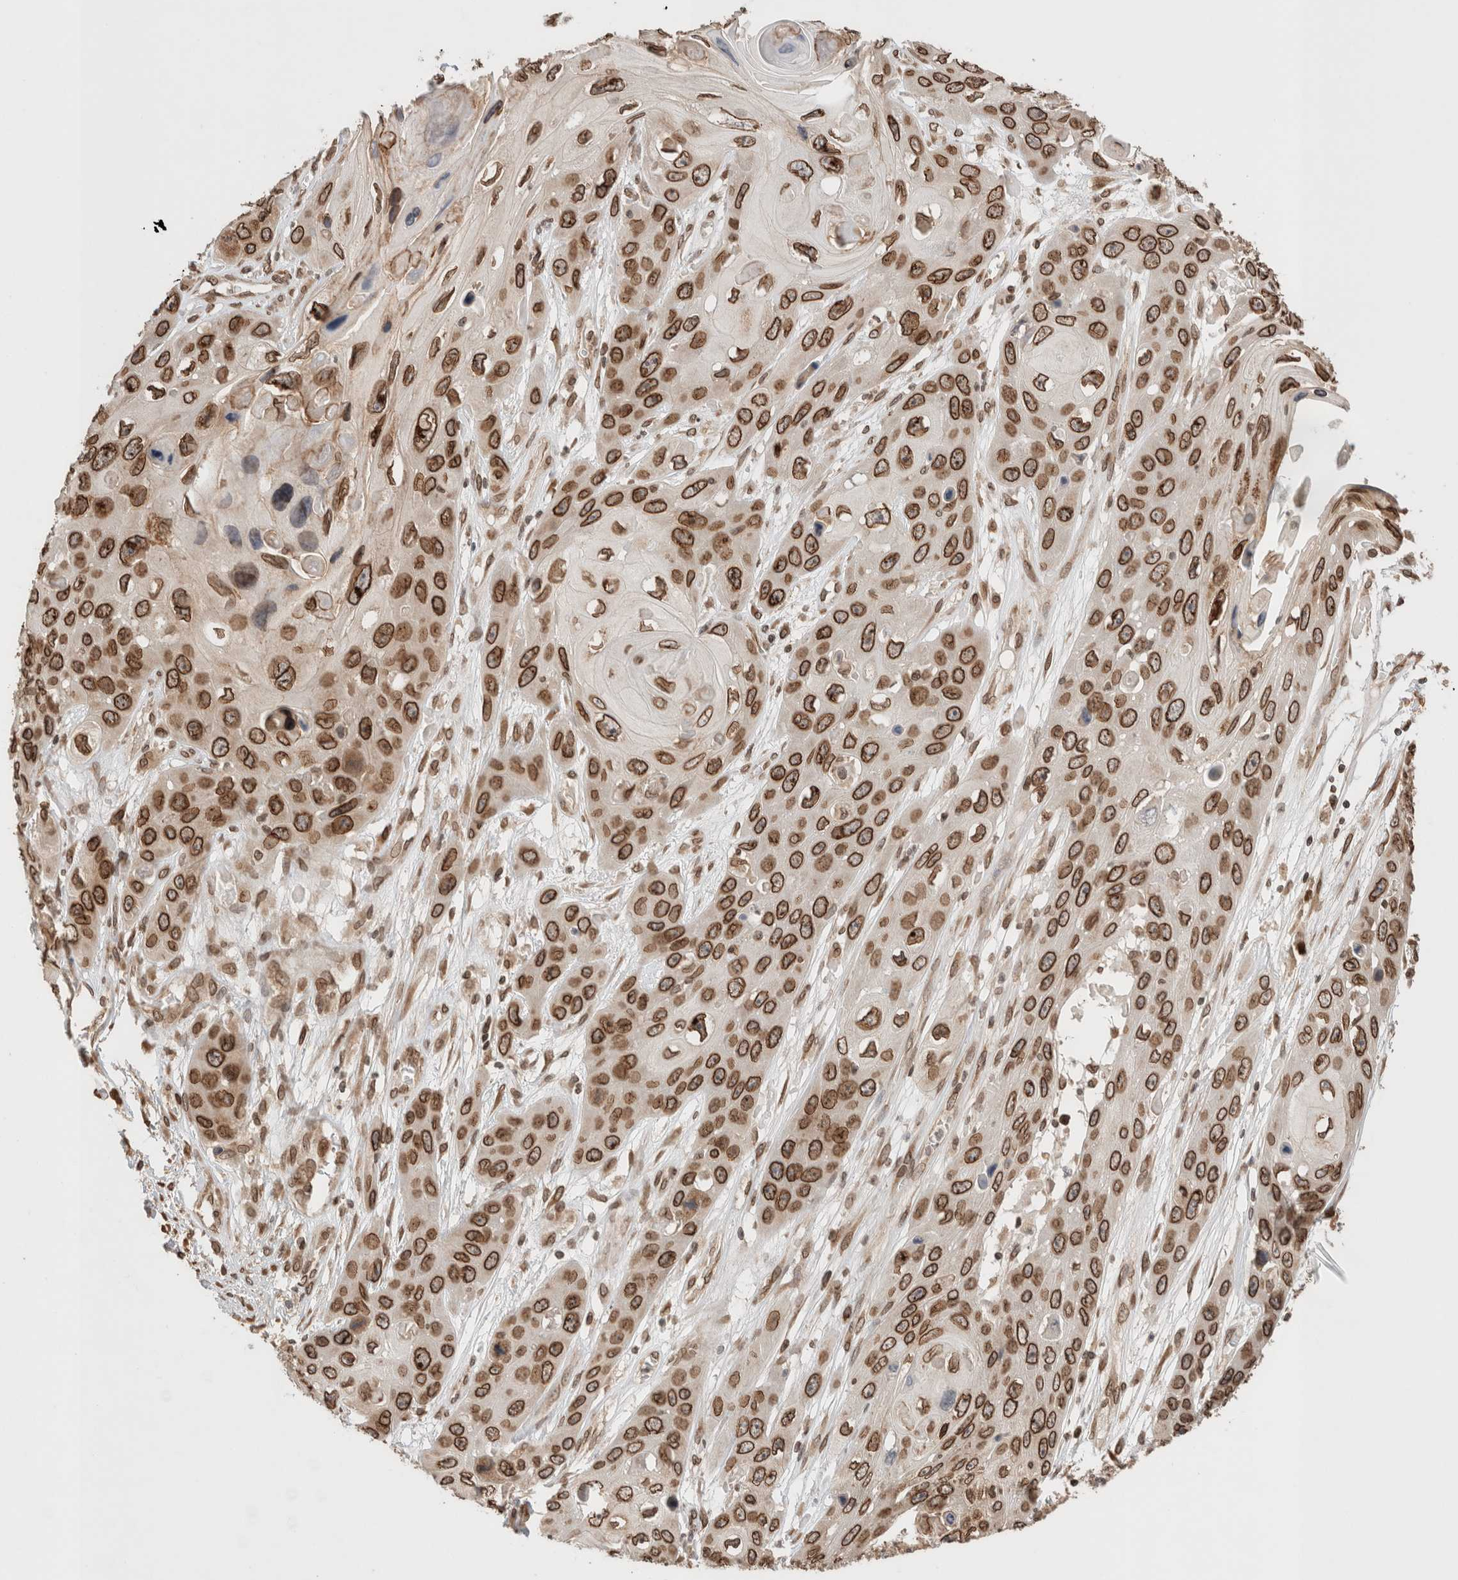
{"staining": {"intensity": "strong", "quantity": ">75%", "location": "cytoplasmic/membranous,nuclear"}, "tissue": "skin cancer", "cell_type": "Tumor cells", "image_type": "cancer", "snomed": [{"axis": "morphology", "description": "Squamous cell carcinoma, NOS"}, {"axis": "topography", "description": "Skin"}], "caption": "High-magnification brightfield microscopy of squamous cell carcinoma (skin) stained with DAB (3,3'-diaminobenzidine) (brown) and counterstained with hematoxylin (blue). tumor cells exhibit strong cytoplasmic/membranous and nuclear staining is appreciated in approximately>75% of cells.", "gene": "TPR", "patient": {"sex": "male", "age": 55}}